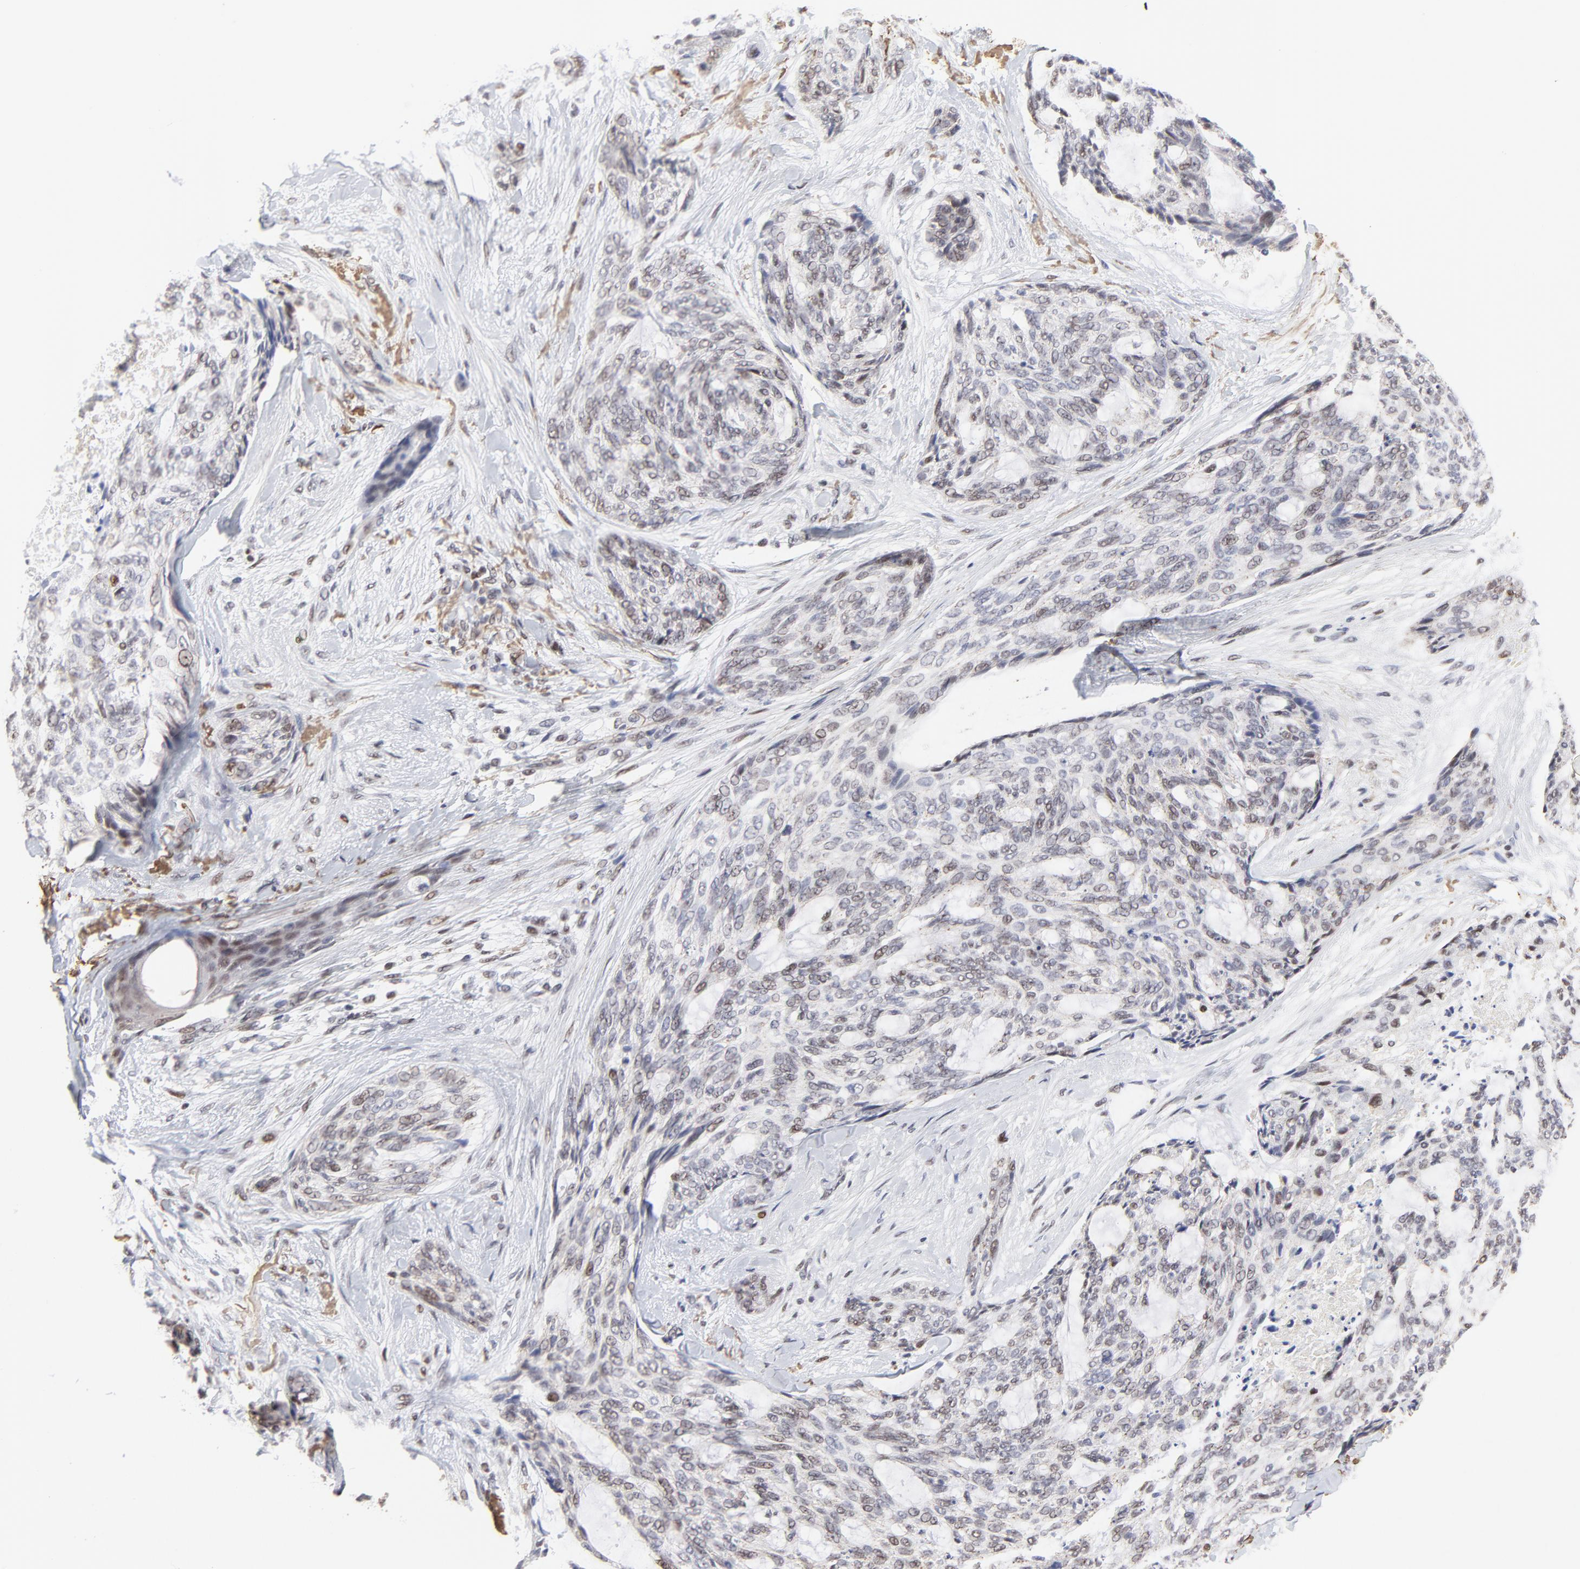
{"staining": {"intensity": "weak", "quantity": "<25%", "location": "nuclear"}, "tissue": "skin cancer", "cell_type": "Tumor cells", "image_type": "cancer", "snomed": [{"axis": "morphology", "description": "Normal tissue, NOS"}, {"axis": "morphology", "description": "Basal cell carcinoma"}, {"axis": "topography", "description": "Skin"}], "caption": "DAB immunohistochemical staining of skin basal cell carcinoma reveals no significant expression in tumor cells.", "gene": "OGFOD1", "patient": {"sex": "female", "age": 71}}